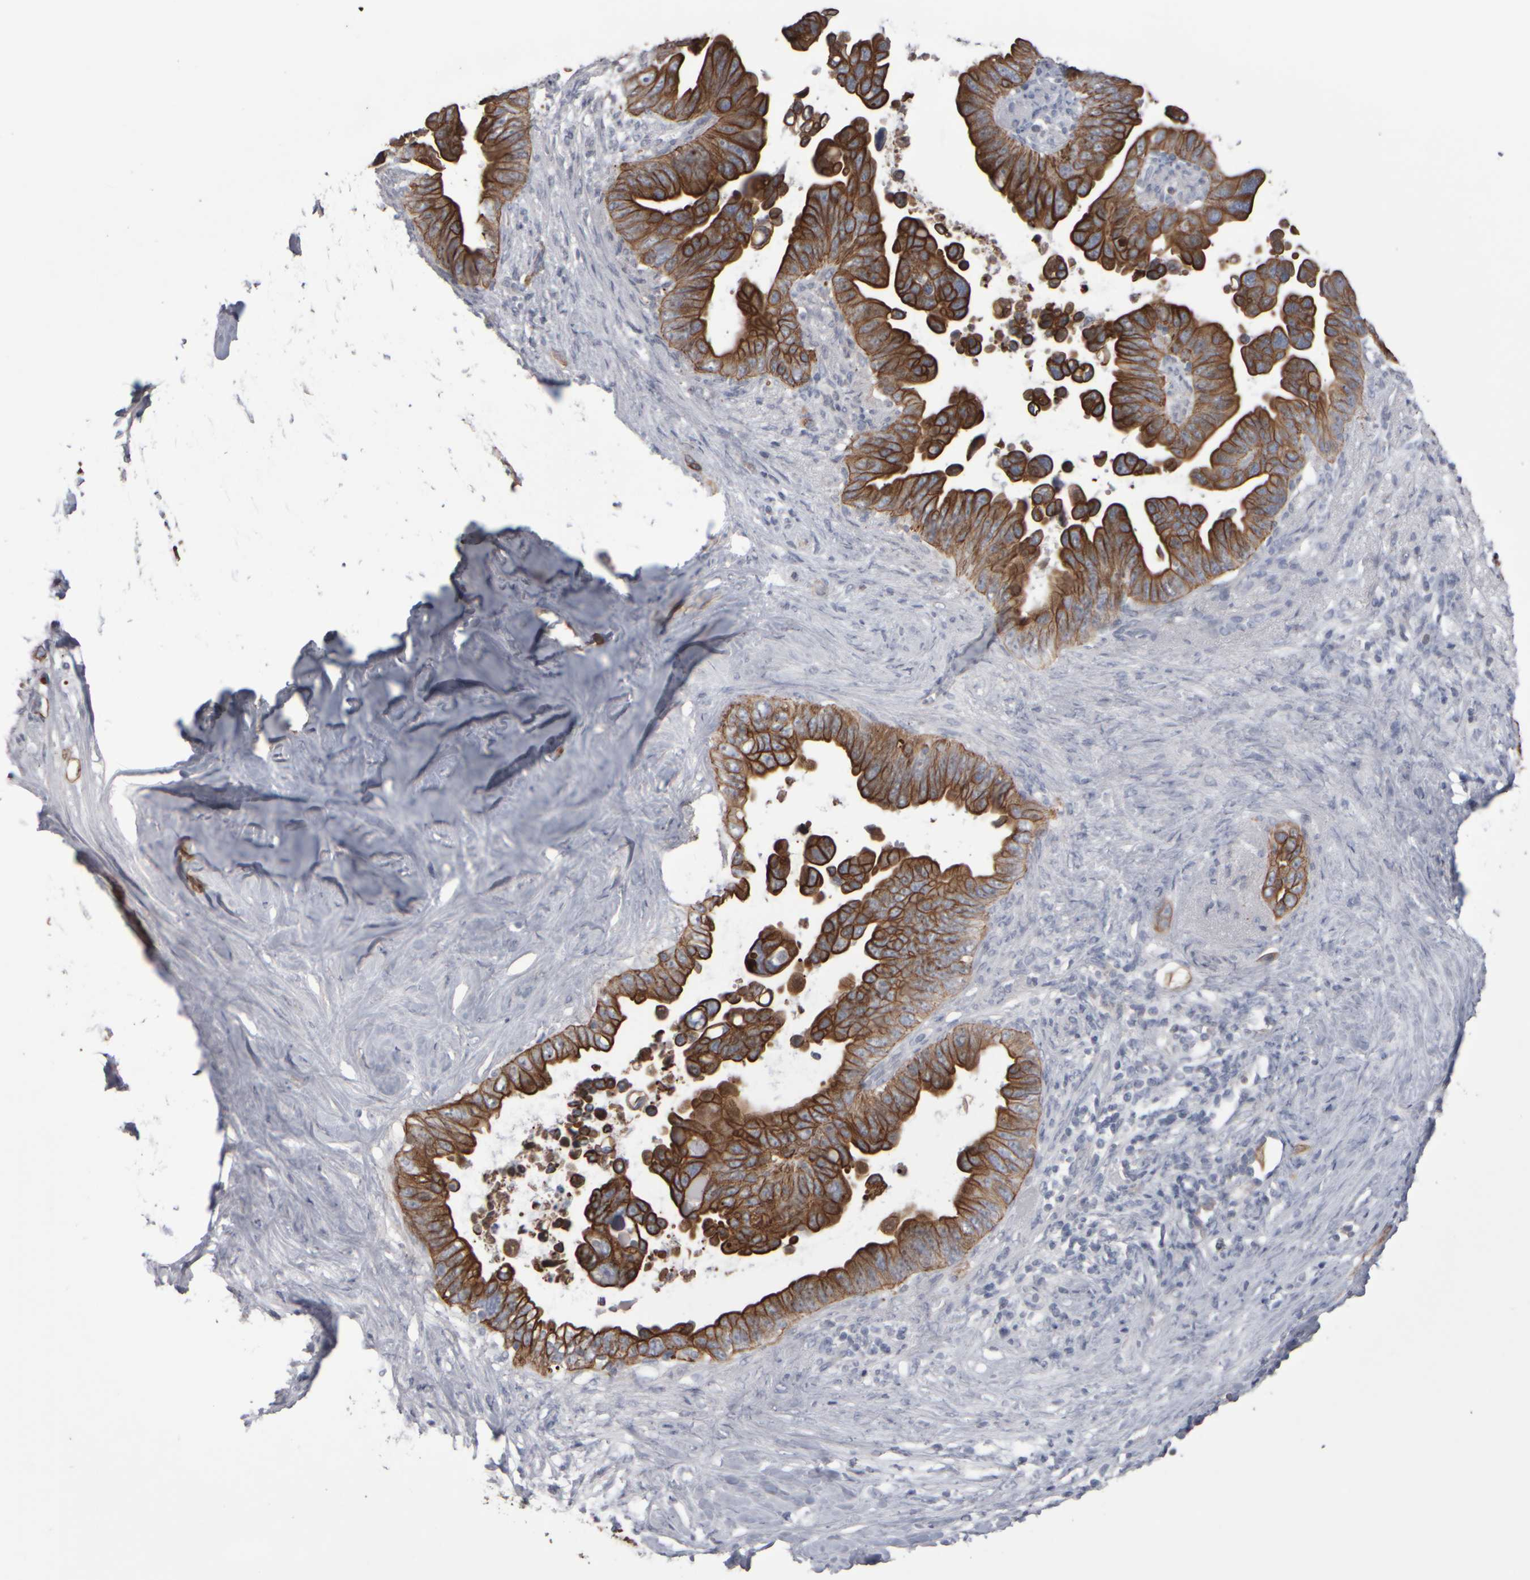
{"staining": {"intensity": "strong", "quantity": ">75%", "location": "cytoplasmic/membranous"}, "tissue": "pancreatic cancer", "cell_type": "Tumor cells", "image_type": "cancer", "snomed": [{"axis": "morphology", "description": "Adenocarcinoma, NOS"}, {"axis": "topography", "description": "Pancreas"}], "caption": "Immunohistochemistry staining of pancreatic cancer (adenocarcinoma), which shows high levels of strong cytoplasmic/membranous positivity in about >75% of tumor cells indicating strong cytoplasmic/membranous protein expression. The staining was performed using DAB (3,3'-diaminobenzidine) (brown) for protein detection and nuclei were counterstained in hematoxylin (blue).", "gene": "EPHX2", "patient": {"sex": "female", "age": 72}}